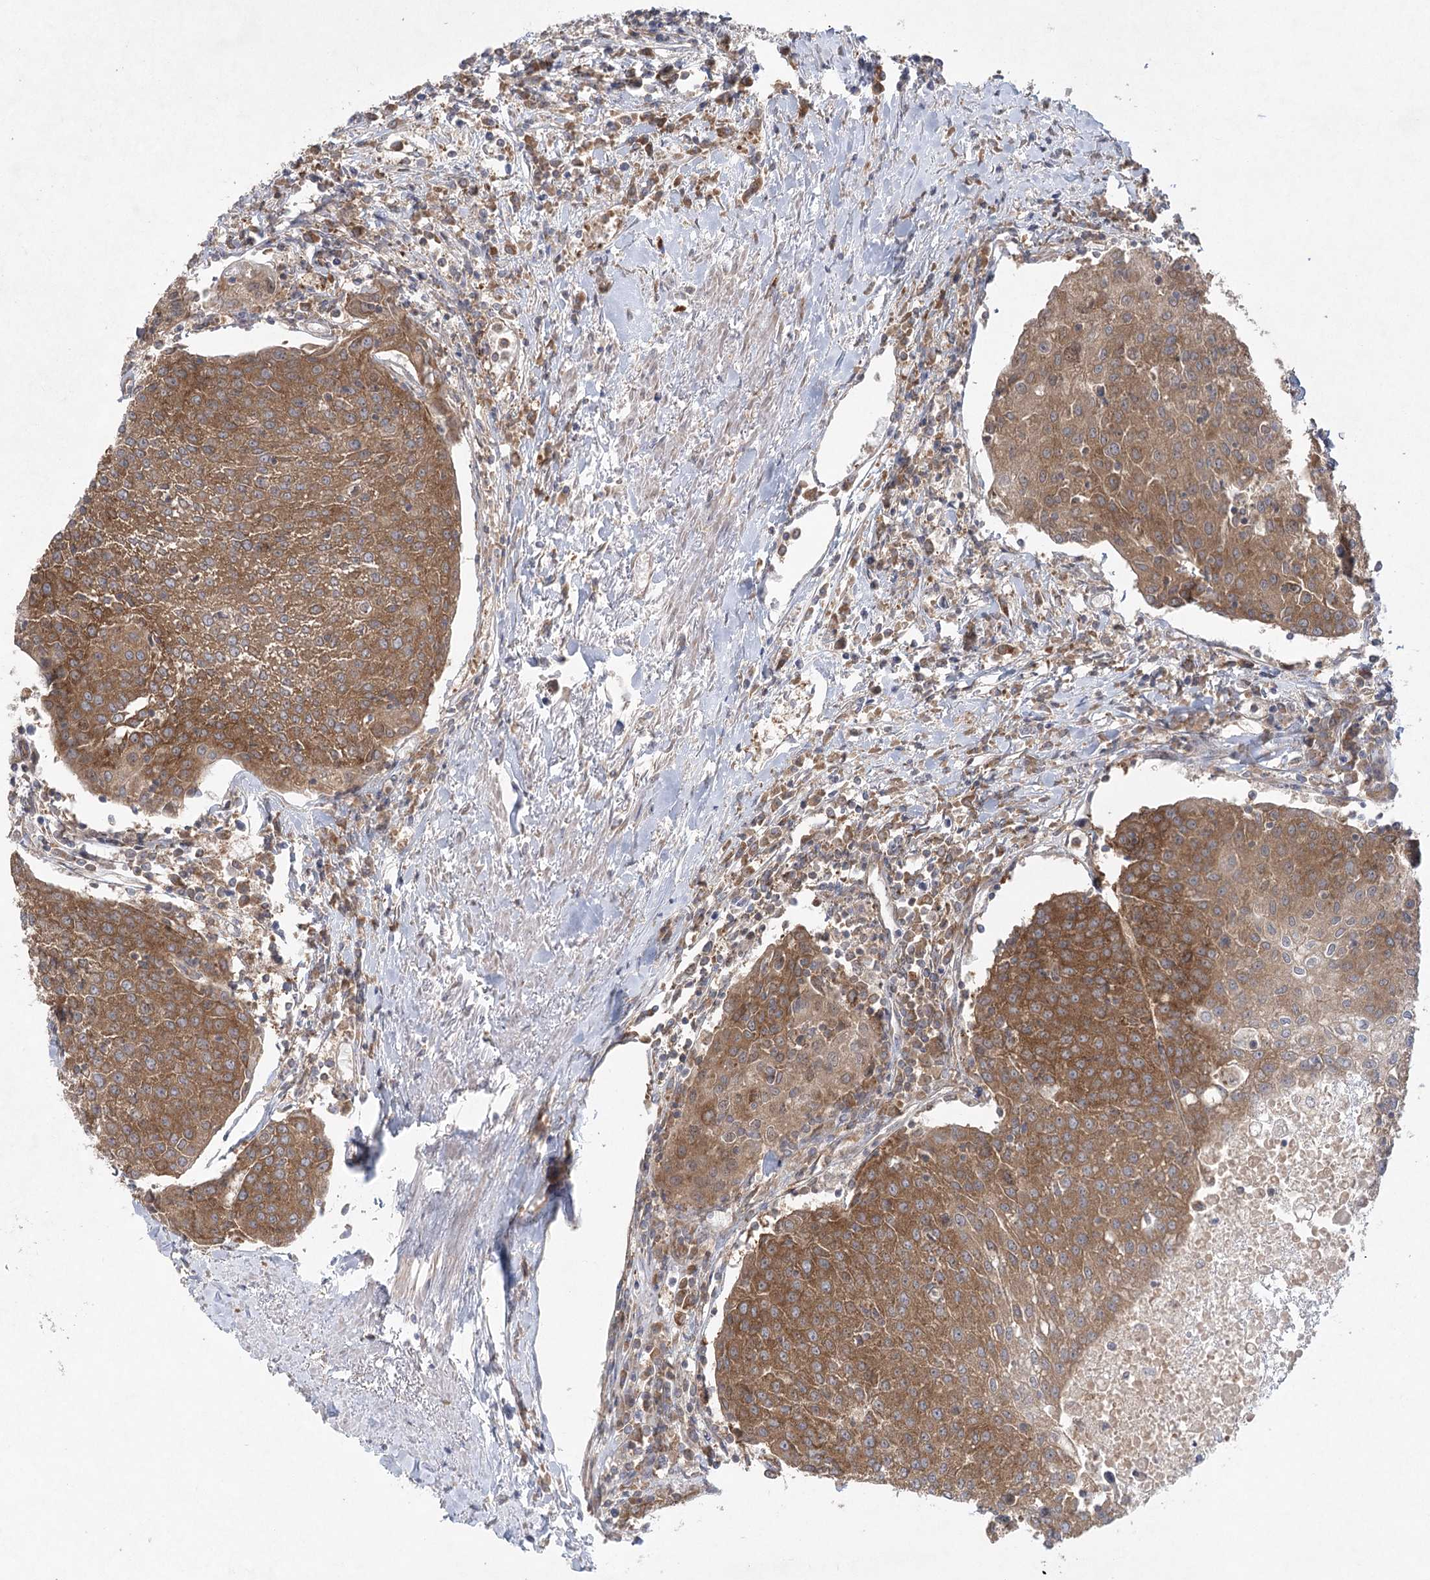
{"staining": {"intensity": "moderate", "quantity": ">75%", "location": "cytoplasmic/membranous"}, "tissue": "urothelial cancer", "cell_type": "Tumor cells", "image_type": "cancer", "snomed": [{"axis": "morphology", "description": "Urothelial carcinoma, High grade"}, {"axis": "topography", "description": "Urinary bladder"}], "caption": "Immunohistochemical staining of urothelial carcinoma (high-grade) exhibits moderate cytoplasmic/membranous protein staining in about >75% of tumor cells.", "gene": "EIF3A", "patient": {"sex": "female", "age": 85}}